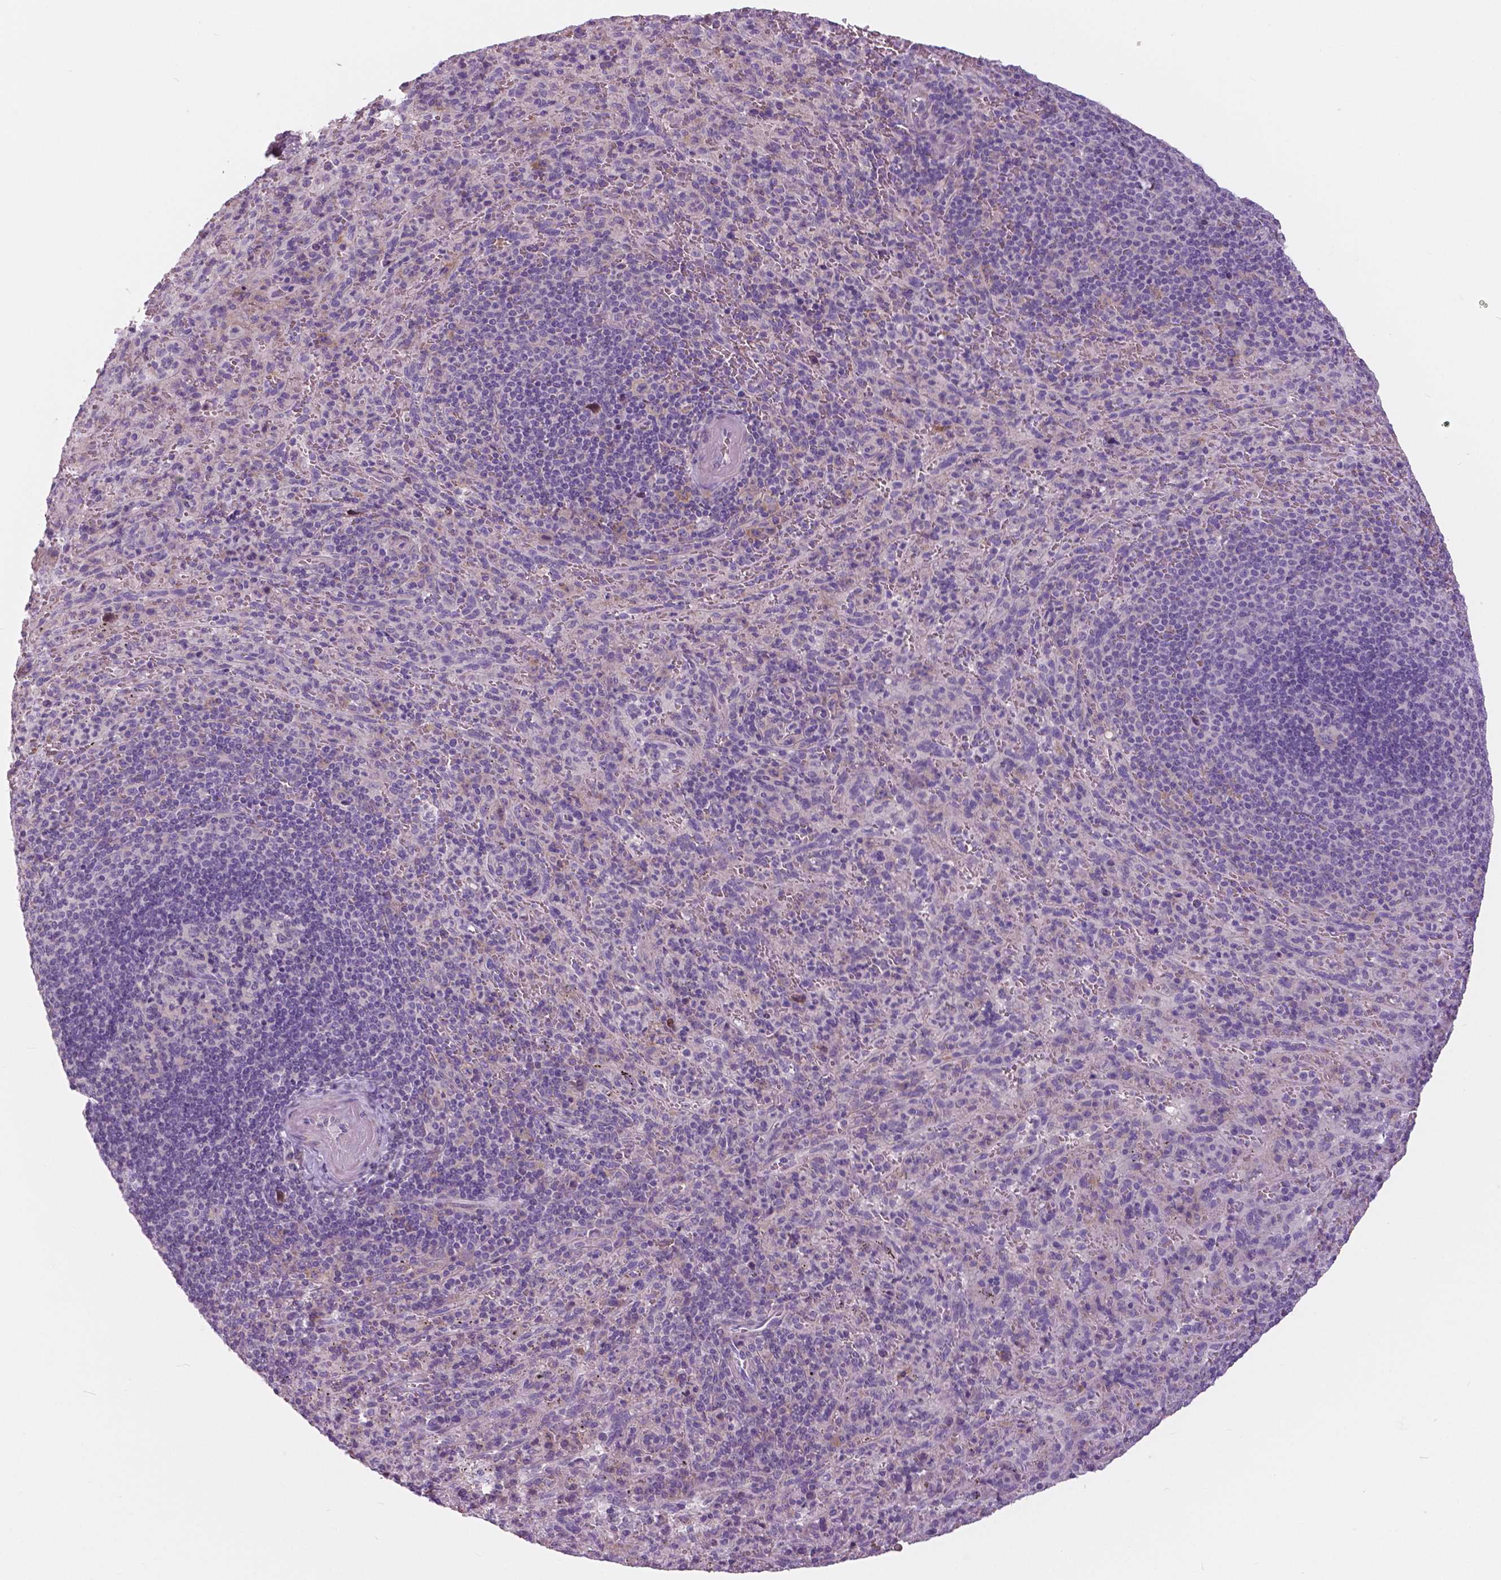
{"staining": {"intensity": "negative", "quantity": "none", "location": "none"}, "tissue": "spleen", "cell_type": "Cells in red pulp", "image_type": "normal", "snomed": [{"axis": "morphology", "description": "Normal tissue, NOS"}, {"axis": "topography", "description": "Spleen"}], "caption": "Immunohistochemistry of unremarkable human spleen displays no staining in cells in red pulp.", "gene": "SERPINI1", "patient": {"sex": "male", "age": 57}}